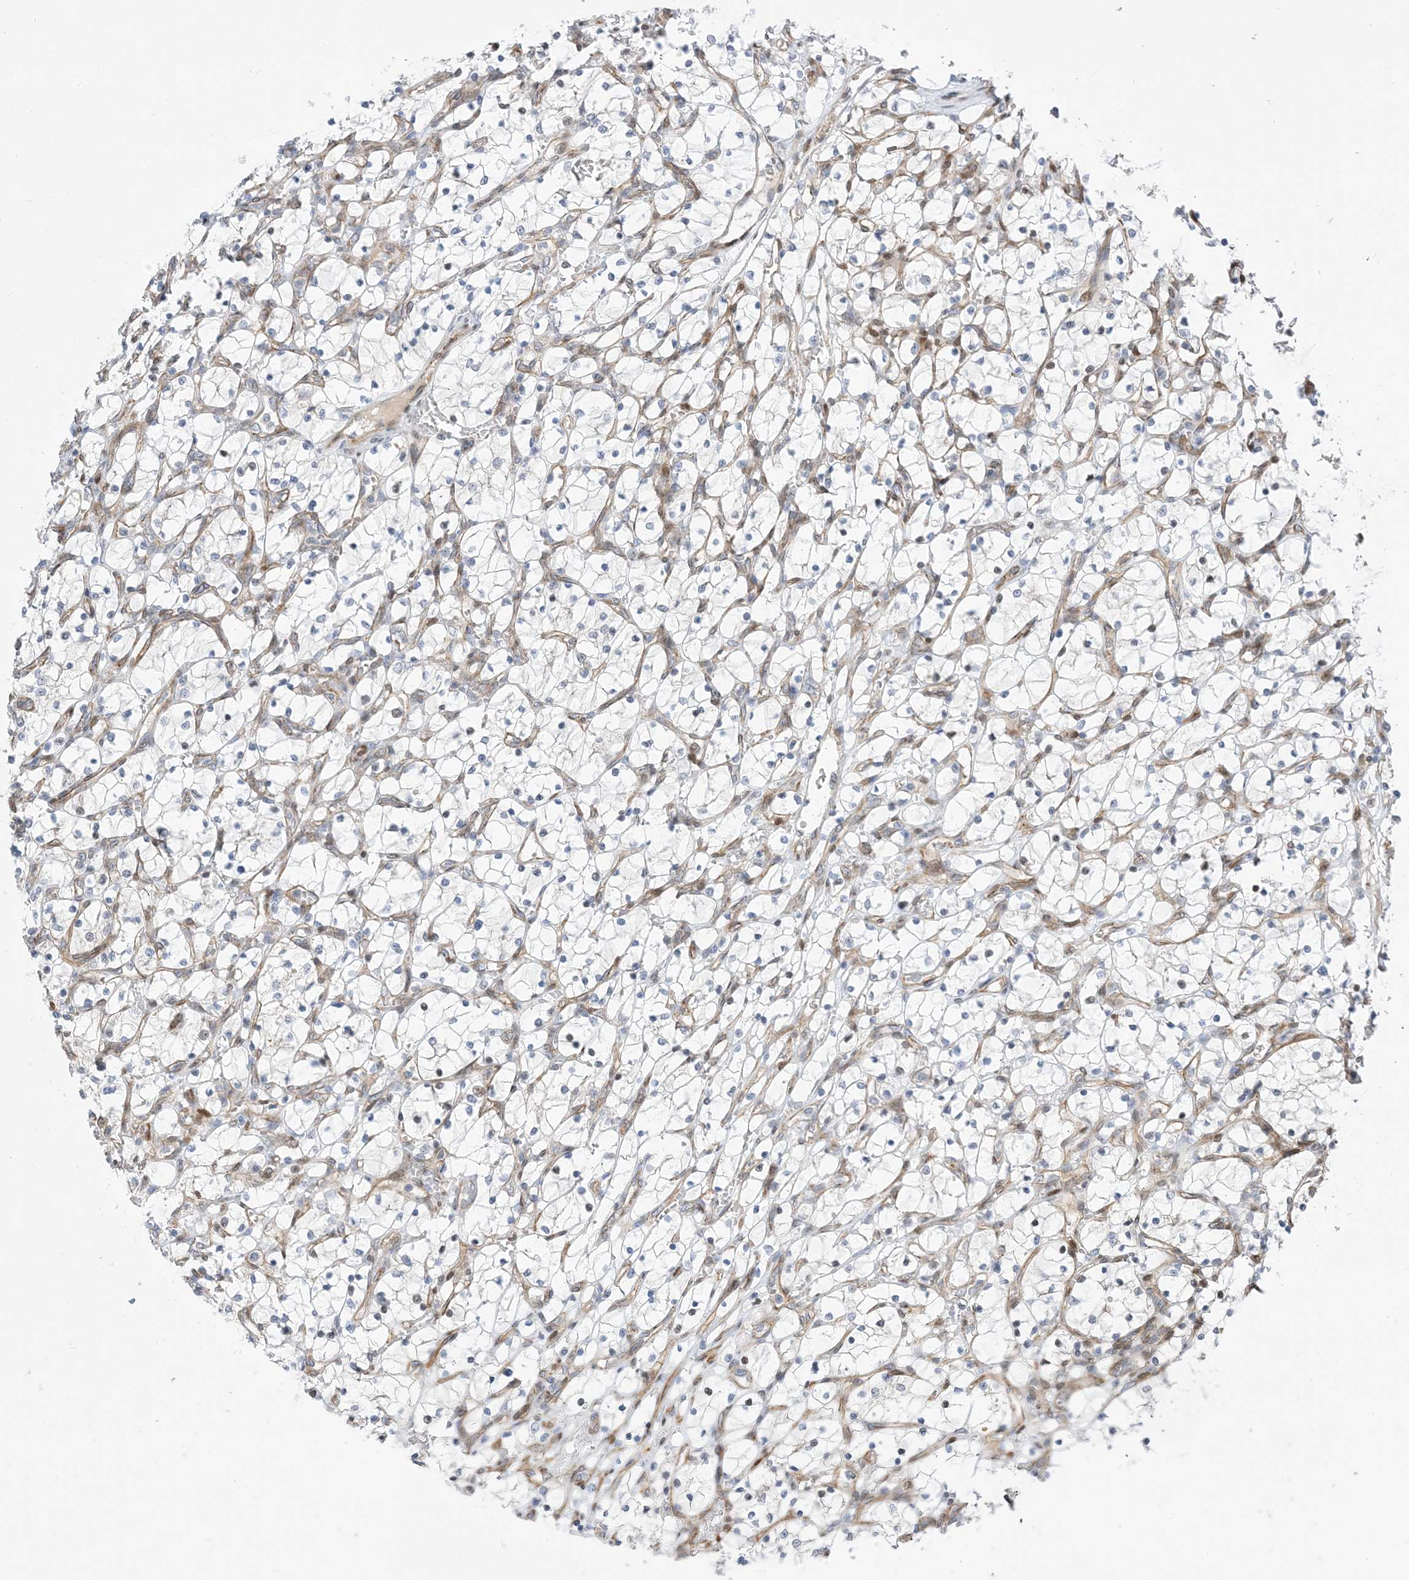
{"staining": {"intensity": "negative", "quantity": "none", "location": "none"}, "tissue": "renal cancer", "cell_type": "Tumor cells", "image_type": "cancer", "snomed": [{"axis": "morphology", "description": "Adenocarcinoma, NOS"}, {"axis": "topography", "description": "Kidney"}], "caption": "A high-resolution micrograph shows IHC staining of renal adenocarcinoma, which shows no significant expression in tumor cells.", "gene": "TYSND1", "patient": {"sex": "female", "age": 69}}